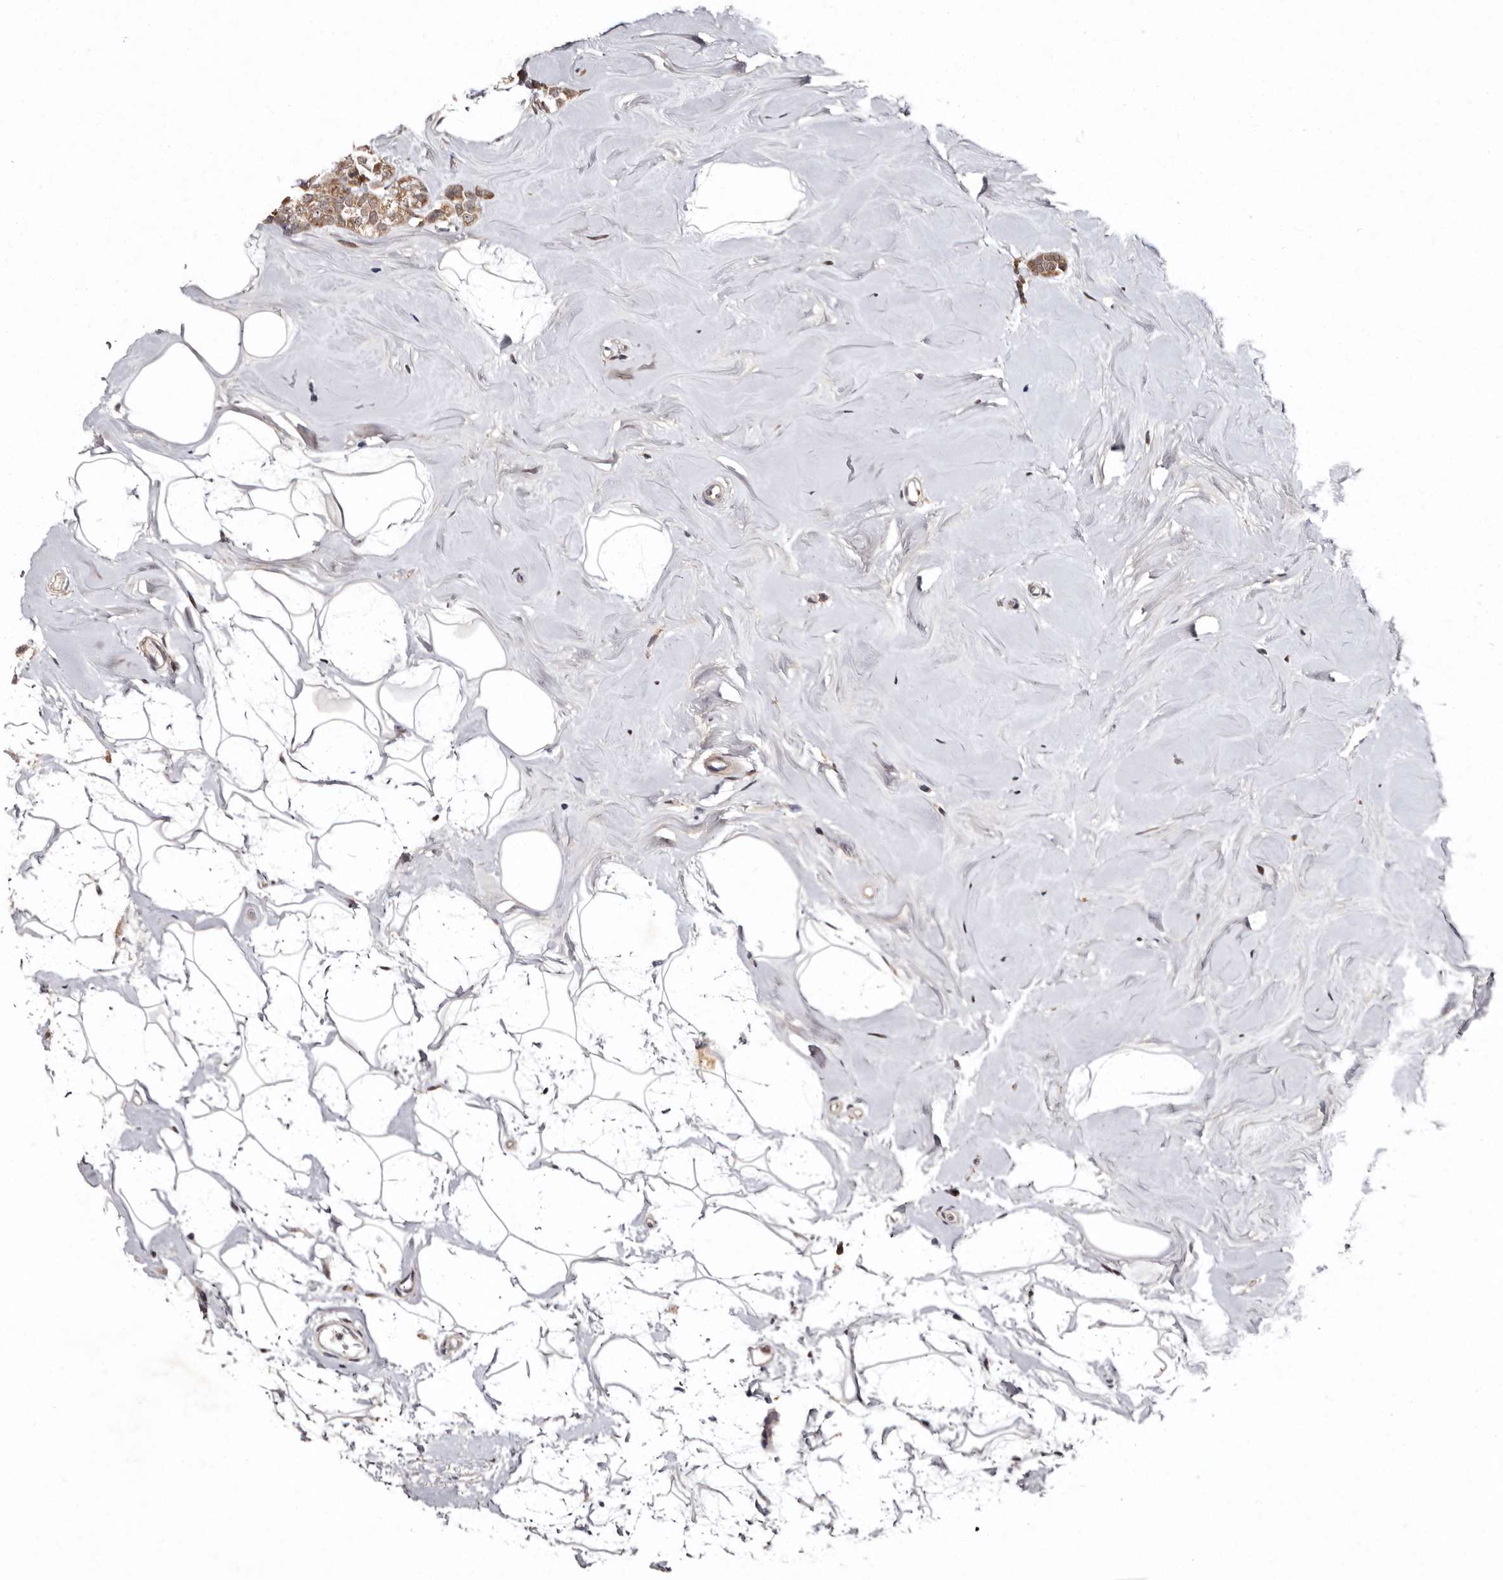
{"staining": {"intensity": "moderate", "quantity": ">75%", "location": "cytoplasmic/membranous"}, "tissue": "breast cancer", "cell_type": "Tumor cells", "image_type": "cancer", "snomed": [{"axis": "morphology", "description": "Lobular carcinoma"}, {"axis": "topography", "description": "Breast"}], "caption": "This photomicrograph displays lobular carcinoma (breast) stained with IHC to label a protein in brown. The cytoplasmic/membranous of tumor cells show moderate positivity for the protein. Nuclei are counter-stained blue.", "gene": "FAM91A1", "patient": {"sex": "female", "age": 47}}